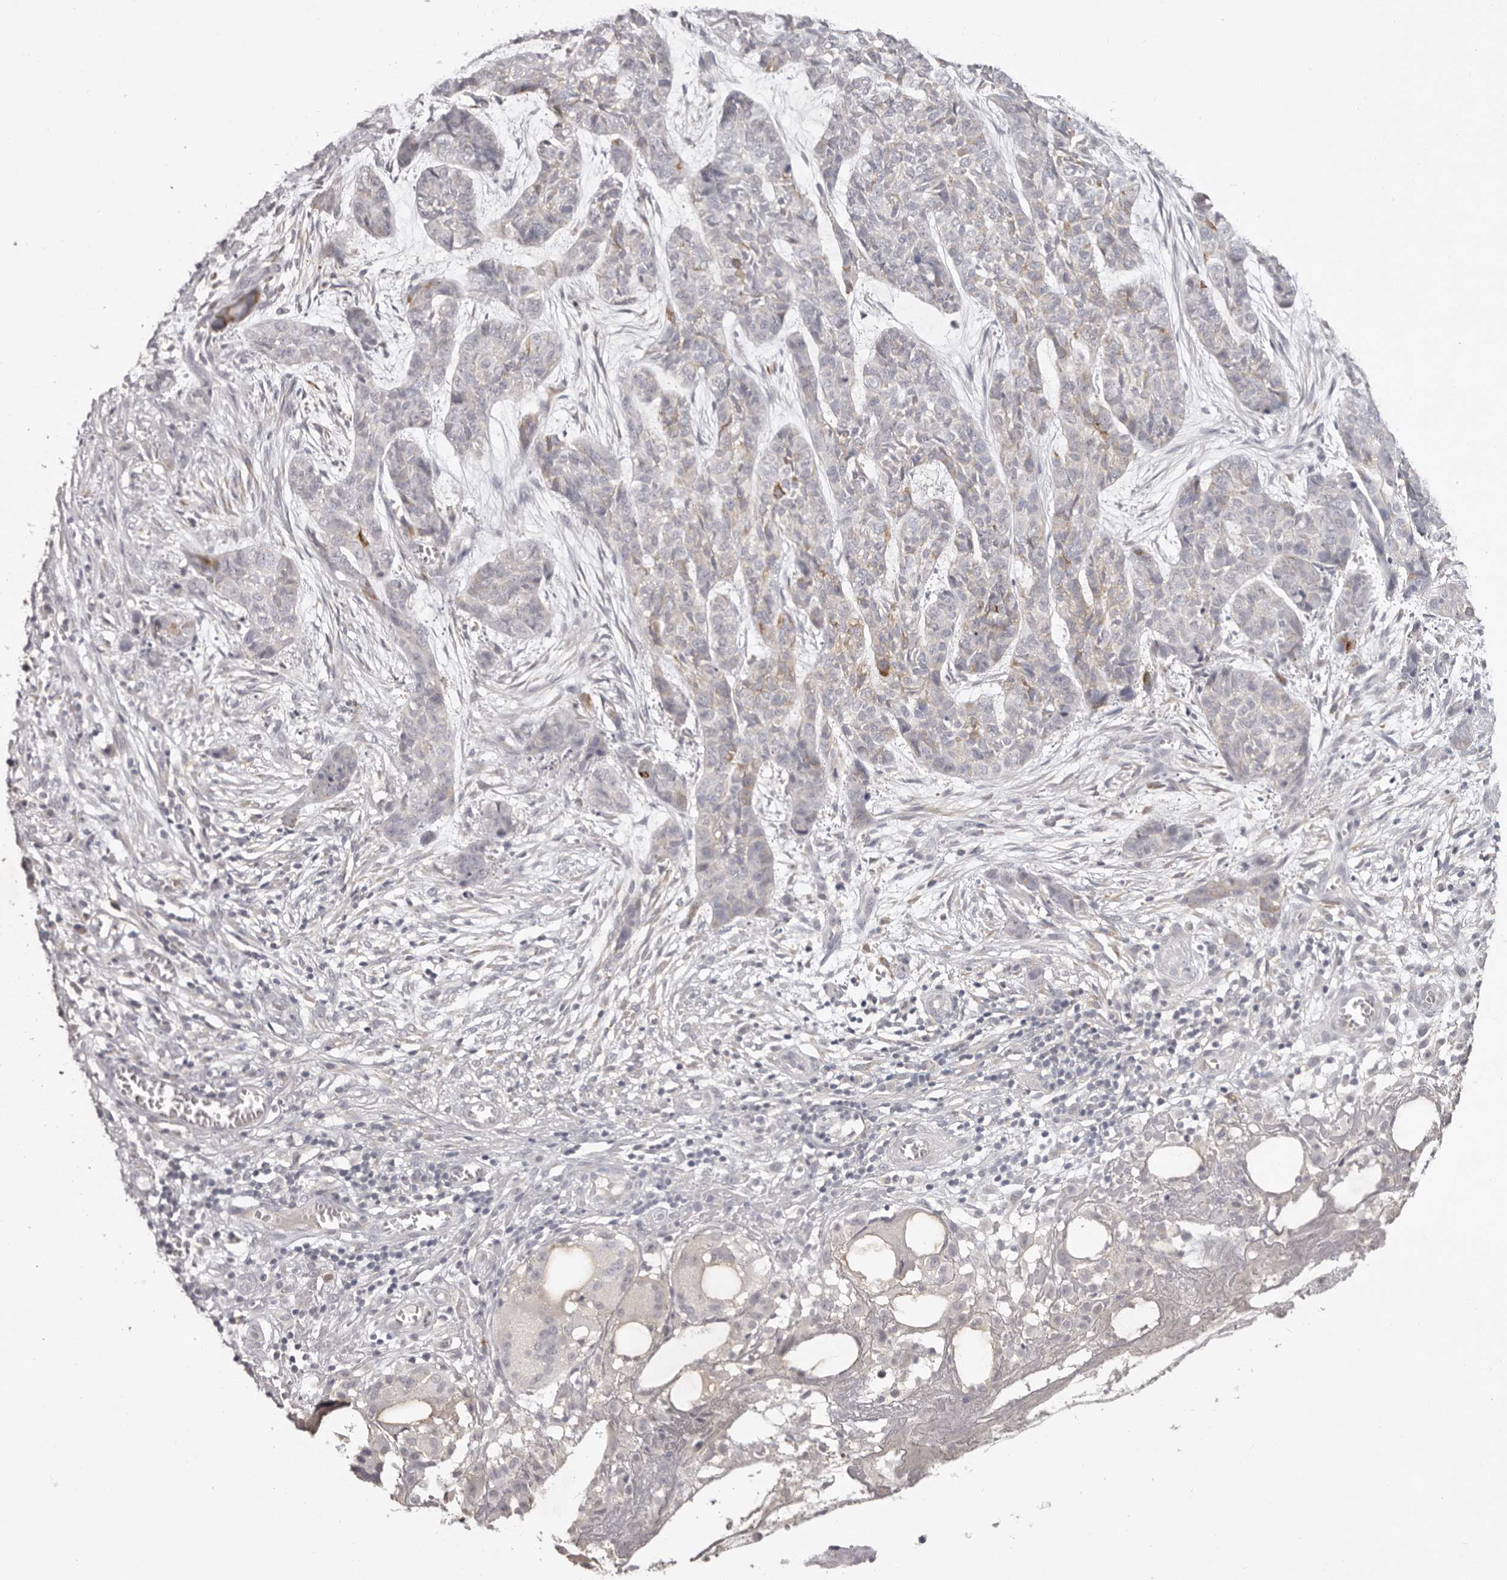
{"staining": {"intensity": "moderate", "quantity": "<25%", "location": "cytoplasmic/membranous"}, "tissue": "skin cancer", "cell_type": "Tumor cells", "image_type": "cancer", "snomed": [{"axis": "morphology", "description": "Basal cell carcinoma"}, {"axis": "topography", "description": "Skin"}], "caption": "Immunohistochemistry (IHC) photomicrograph of human skin cancer stained for a protein (brown), which shows low levels of moderate cytoplasmic/membranous staining in approximately <25% of tumor cells.", "gene": "SCUBE2", "patient": {"sex": "female", "age": 64}}